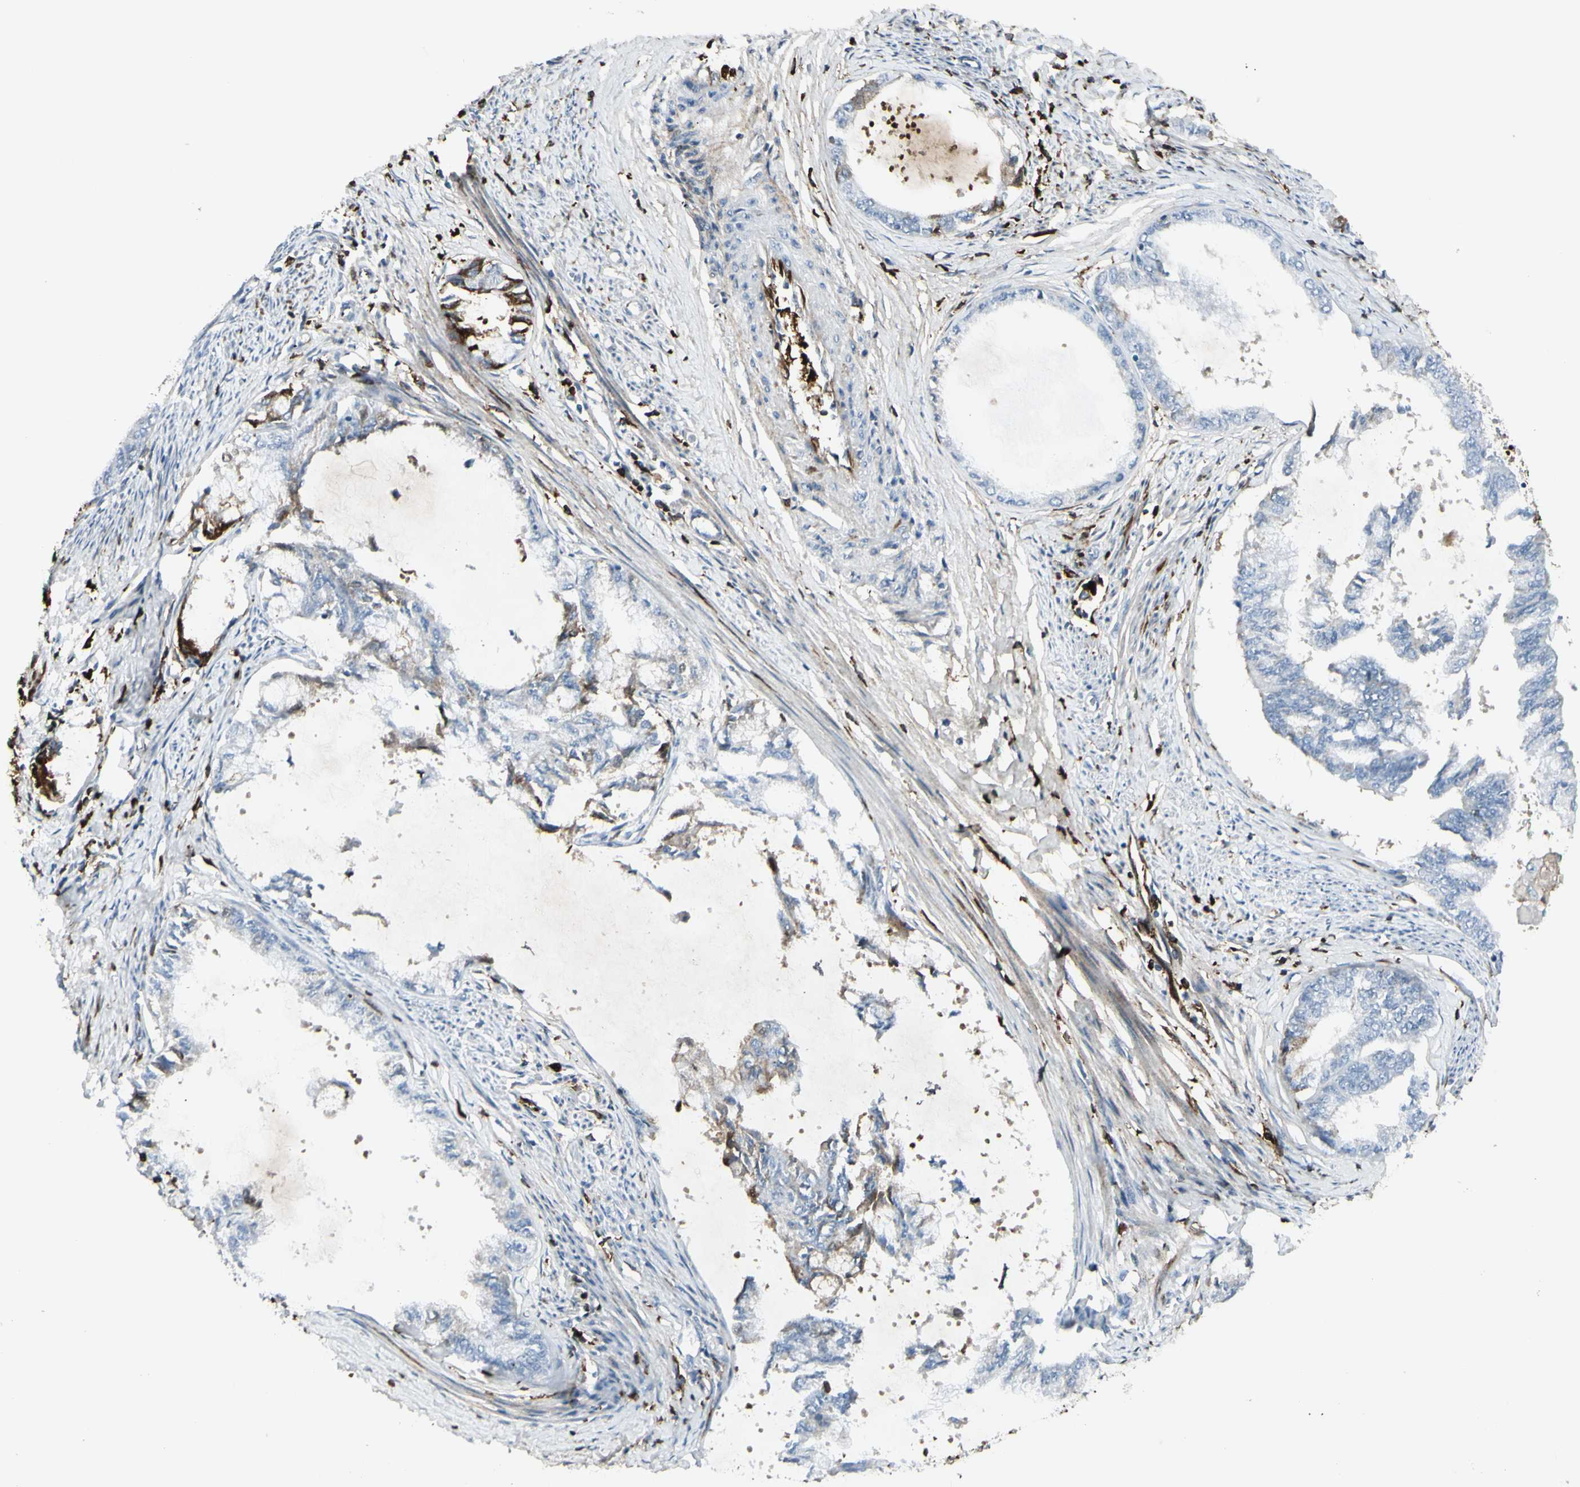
{"staining": {"intensity": "negative", "quantity": "none", "location": "none"}, "tissue": "endometrial cancer", "cell_type": "Tumor cells", "image_type": "cancer", "snomed": [{"axis": "morphology", "description": "Adenocarcinoma, NOS"}, {"axis": "topography", "description": "Endometrium"}], "caption": "DAB (3,3'-diaminobenzidine) immunohistochemical staining of endometrial cancer demonstrates no significant staining in tumor cells.", "gene": "IGHG1", "patient": {"sex": "female", "age": 86}}